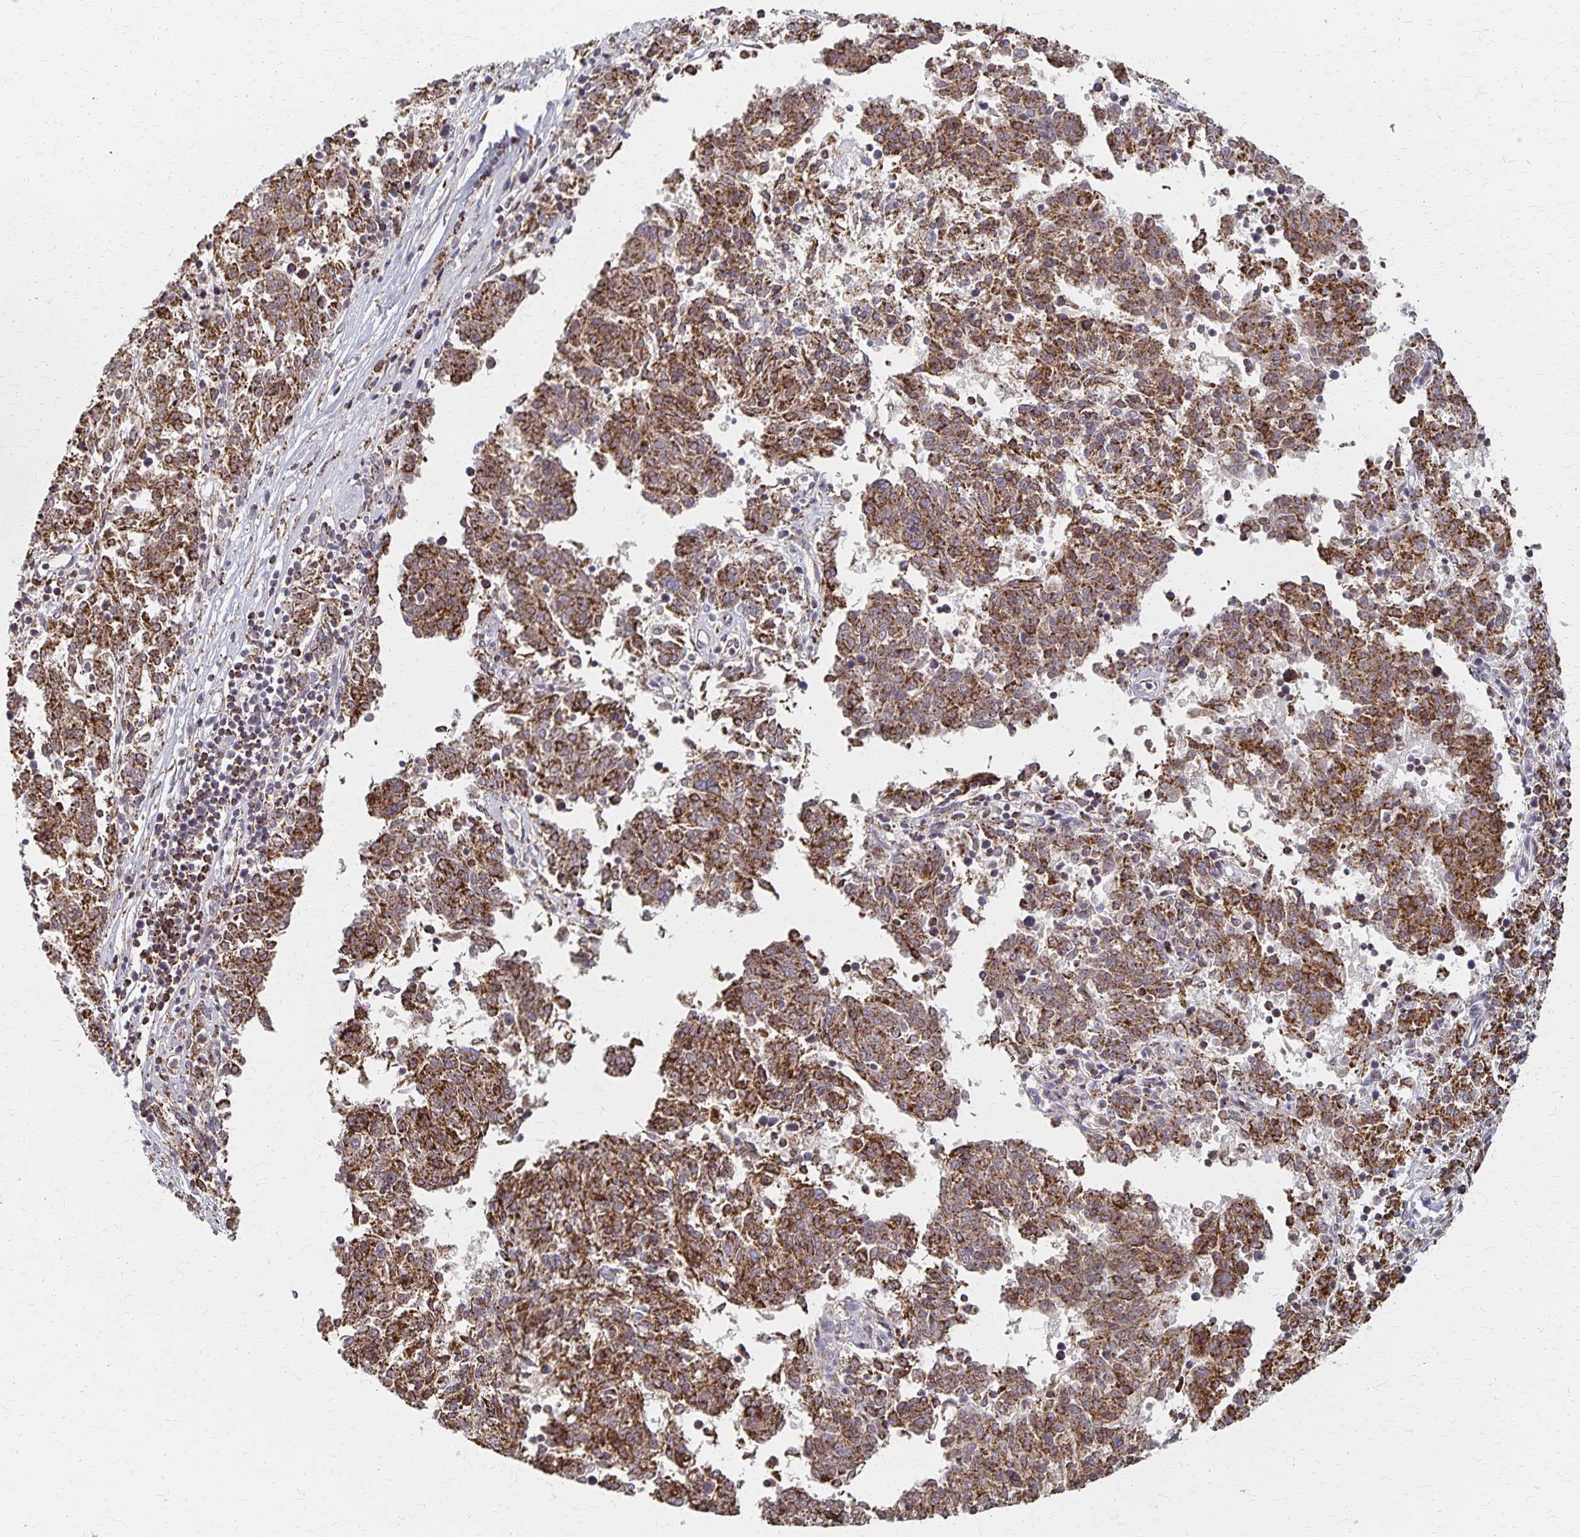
{"staining": {"intensity": "strong", "quantity": ">75%", "location": "cytoplasmic/membranous"}, "tissue": "melanoma", "cell_type": "Tumor cells", "image_type": "cancer", "snomed": [{"axis": "morphology", "description": "Malignant melanoma, NOS"}, {"axis": "topography", "description": "Skin"}], "caption": "There is high levels of strong cytoplasmic/membranous positivity in tumor cells of melanoma, as demonstrated by immunohistochemical staining (brown color).", "gene": "DYRK4", "patient": {"sex": "female", "age": 72}}